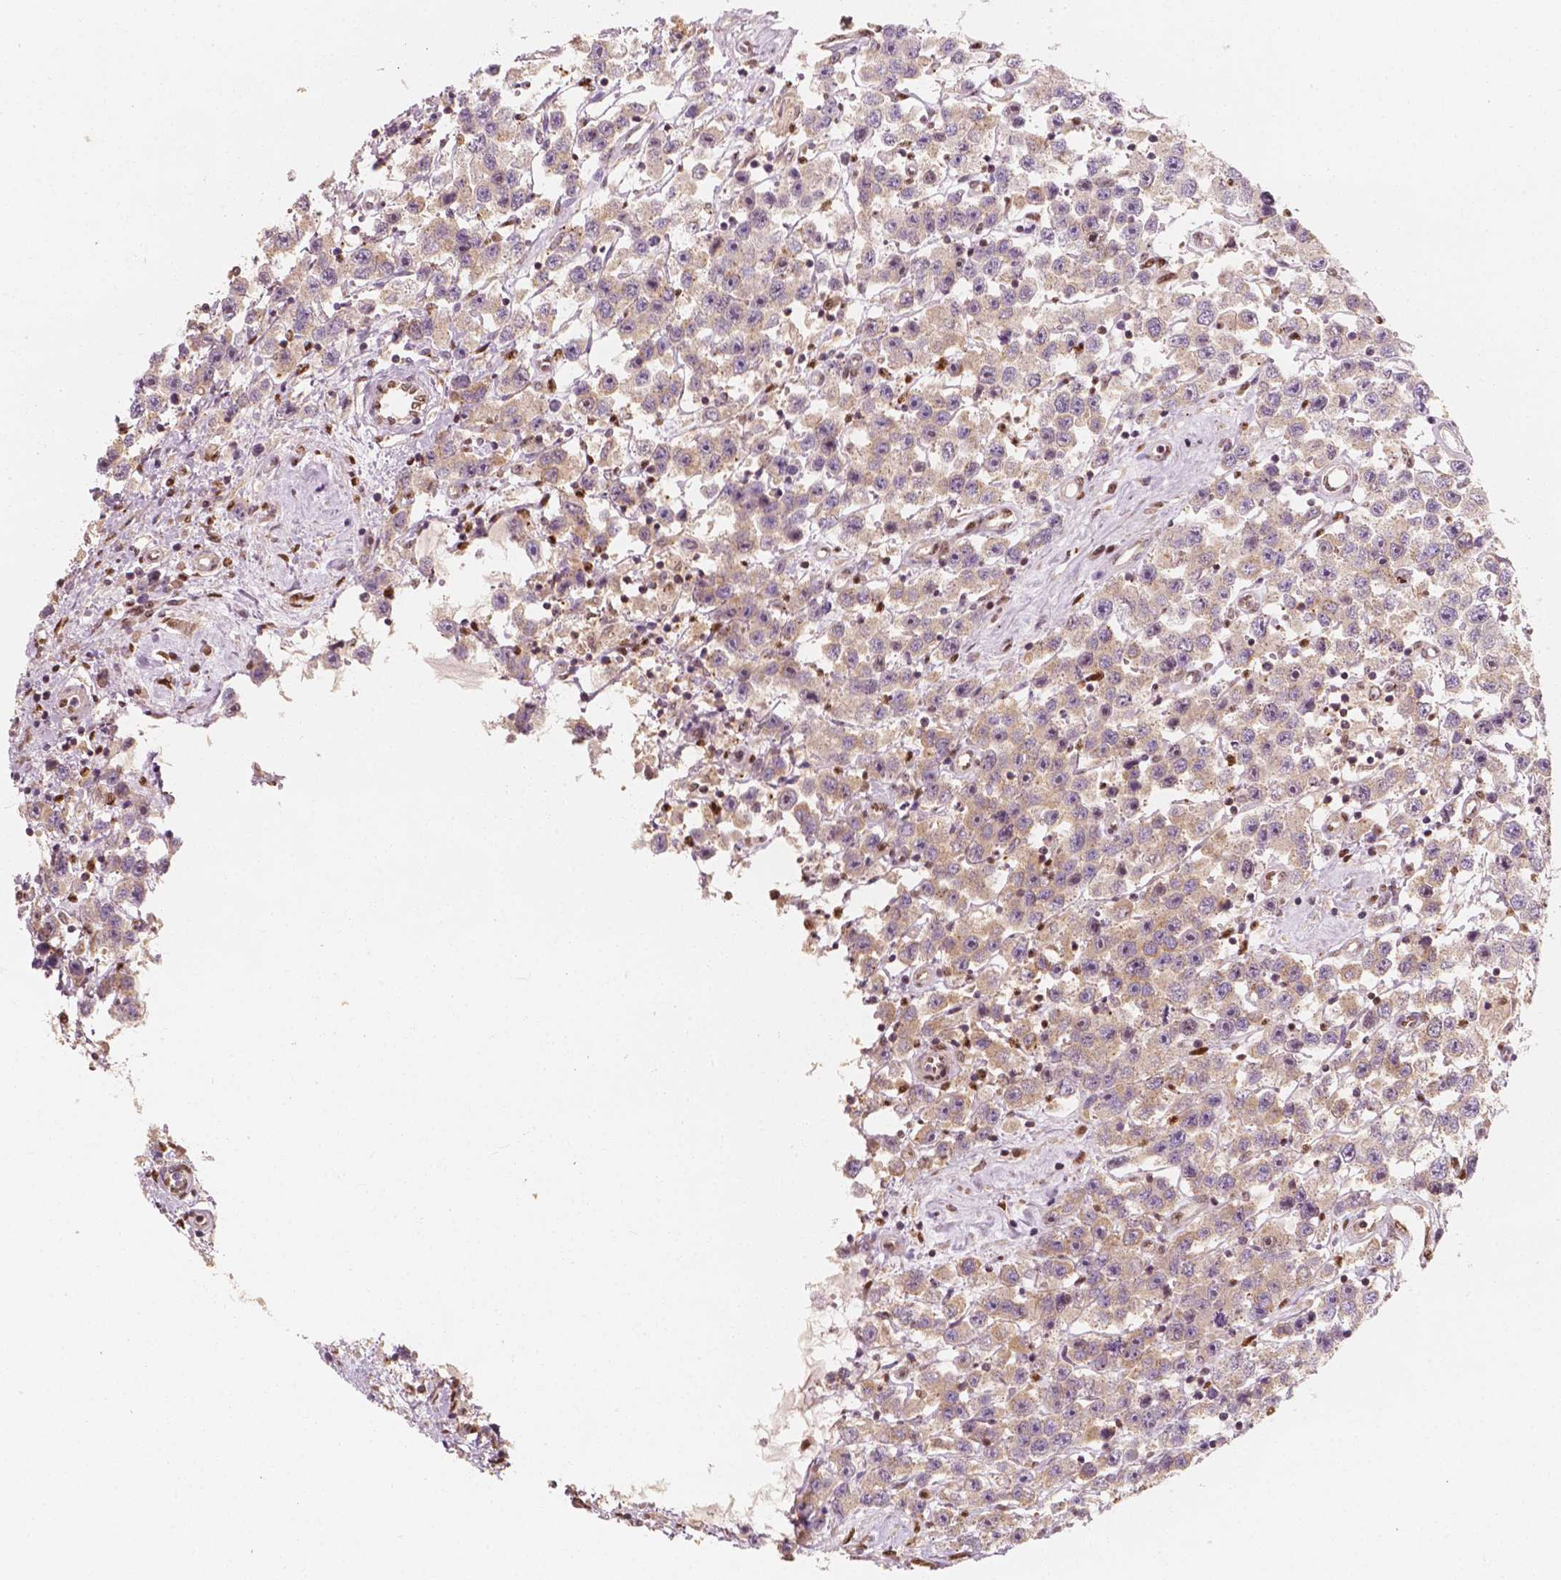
{"staining": {"intensity": "weak", "quantity": ">75%", "location": "cytoplasmic/membranous"}, "tissue": "testis cancer", "cell_type": "Tumor cells", "image_type": "cancer", "snomed": [{"axis": "morphology", "description": "Seminoma, NOS"}, {"axis": "topography", "description": "Testis"}], "caption": "An immunohistochemistry (IHC) image of neoplastic tissue is shown. Protein staining in brown highlights weak cytoplasmic/membranous positivity in testis seminoma within tumor cells. Nuclei are stained in blue.", "gene": "TBC1D17", "patient": {"sex": "male", "age": 45}}